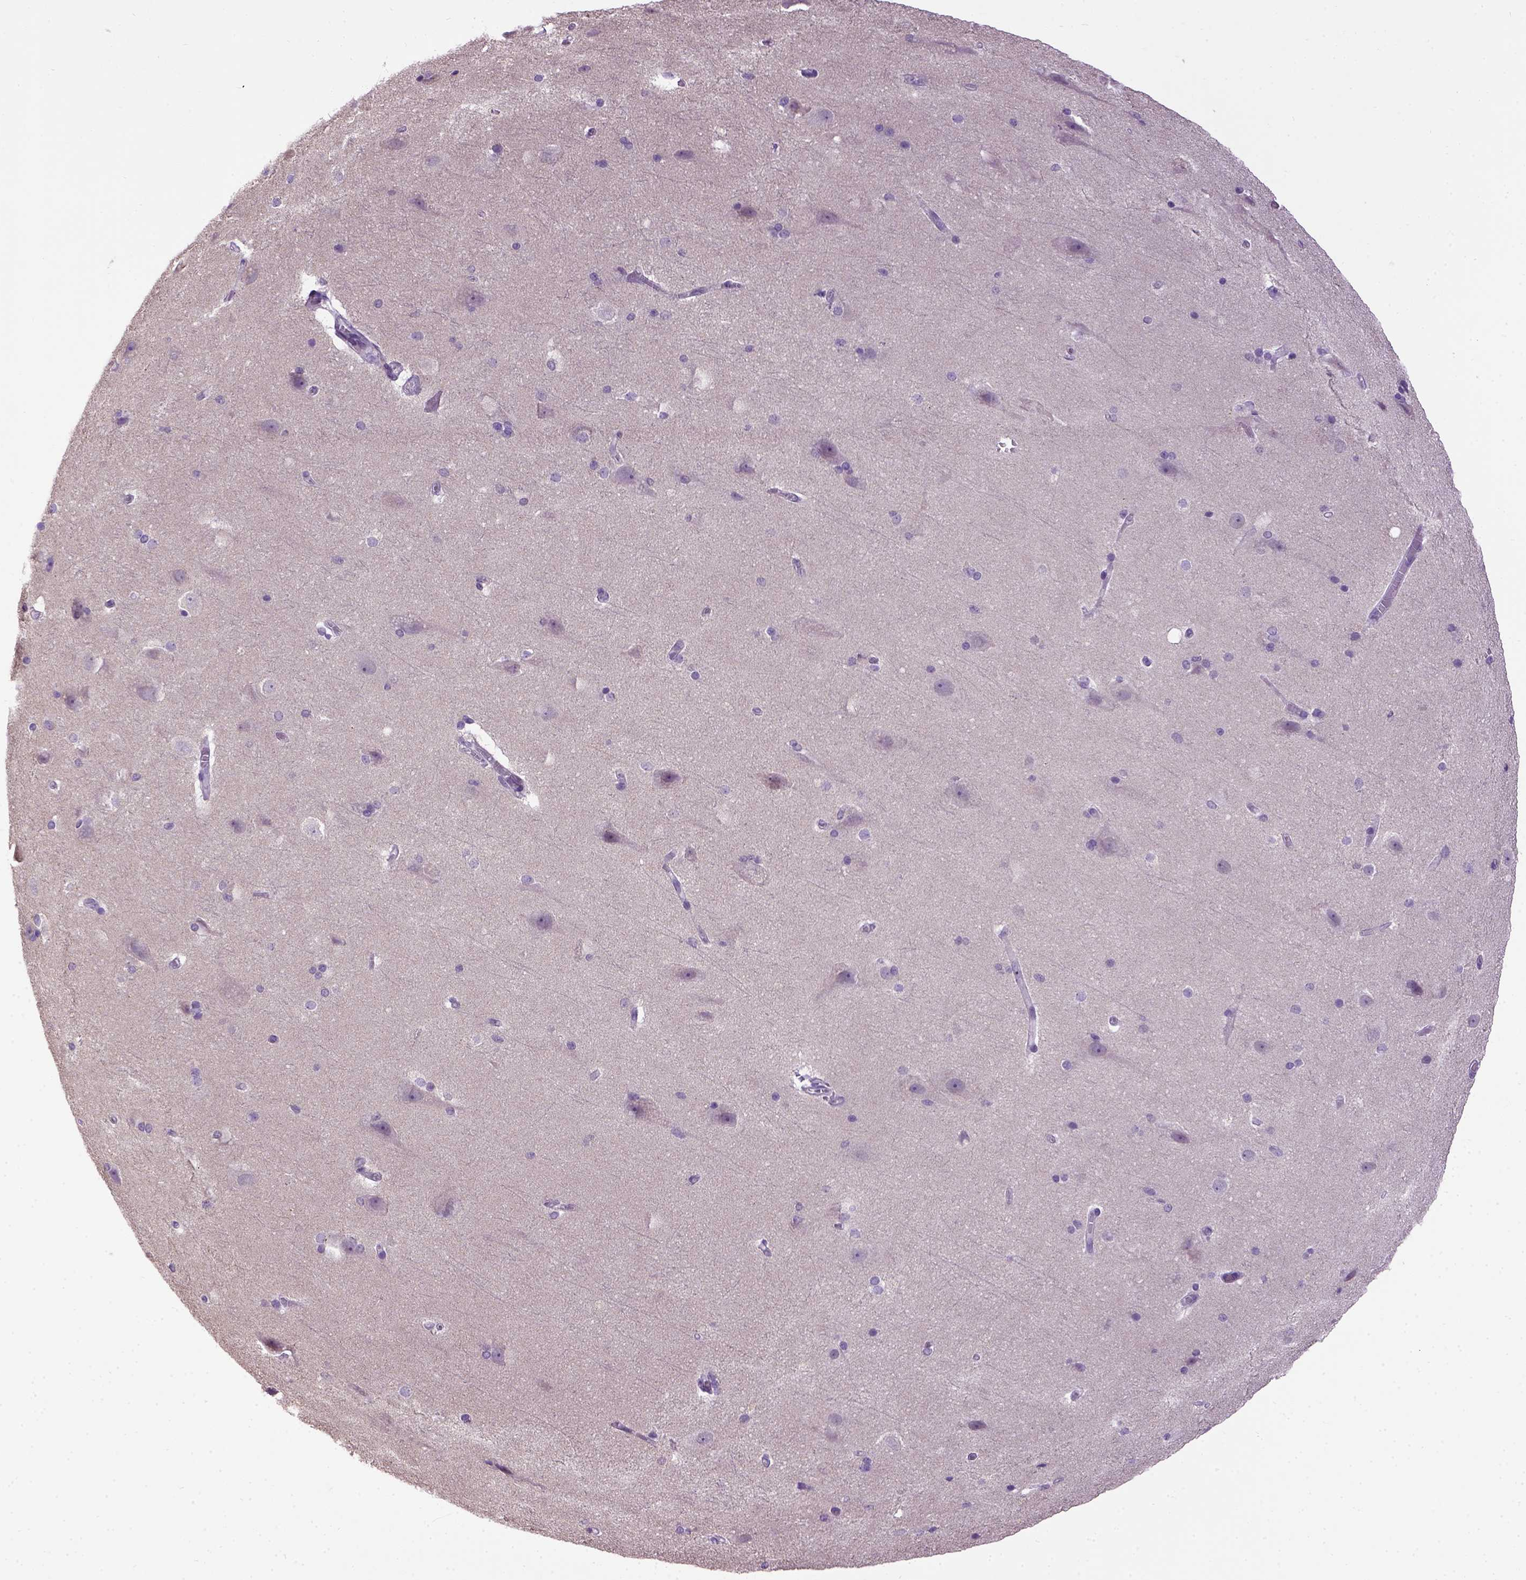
{"staining": {"intensity": "negative", "quantity": "none", "location": "none"}, "tissue": "hippocampus", "cell_type": "Glial cells", "image_type": "normal", "snomed": [{"axis": "morphology", "description": "Normal tissue, NOS"}, {"axis": "topography", "description": "Cerebral cortex"}, {"axis": "topography", "description": "Hippocampus"}], "caption": "Immunohistochemical staining of unremarkable human hippocampus reveals no significant expression in glial cells.", "gene": "CDH1", "patient": {"sex": "female", "age": 19}}